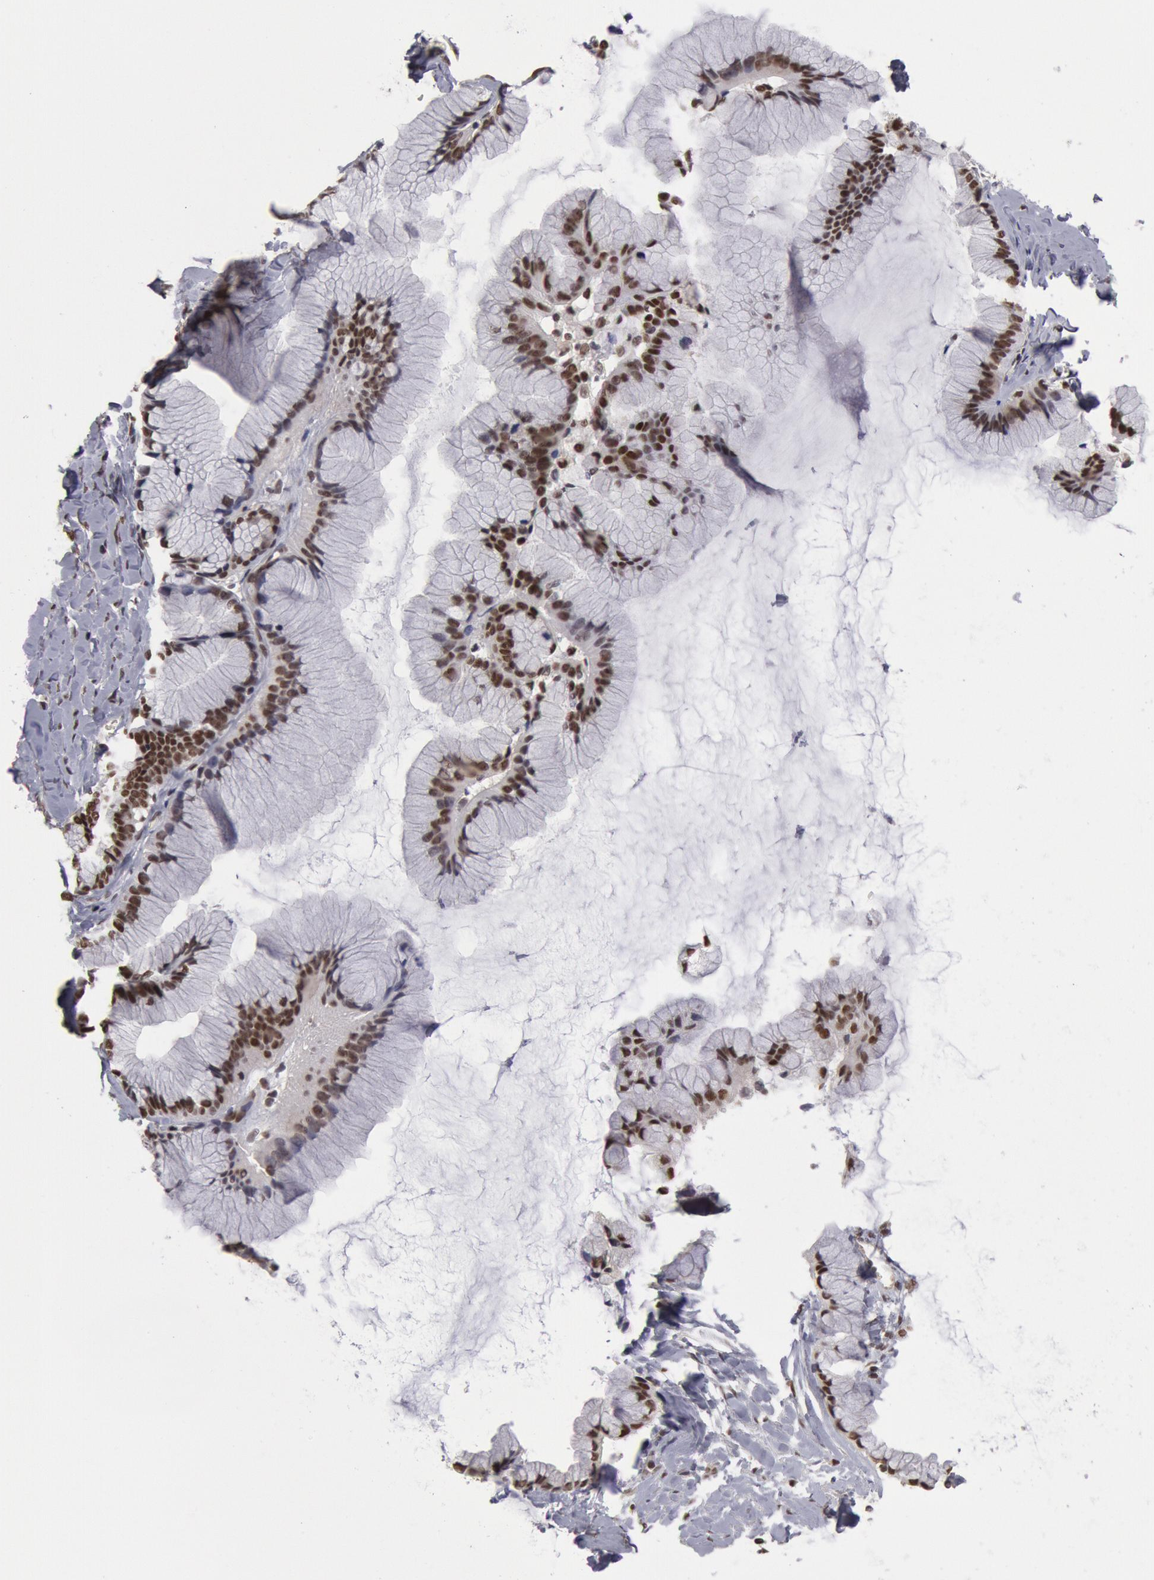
{"staining": {"intensity": "moderate", "quantity": ">75%", "location": "nuclear"}, "tissue": "ovarian cancer", "cell_type": "Tumor cells", "image_type": "cancer", "snomed": [{"axis": "morphology", "description": "Cystadenocarcinoma, mucinous, NOS"}, {"axis": "topography", "description": "Ovary"}], "caption": "Brown immunohistochemical staining in ovarian cancer reveals moderate nuclear staining in about >75% of tumor cells.", "gene": "PPP4R3B", "patient": {"sex": "female", "age": 41}}